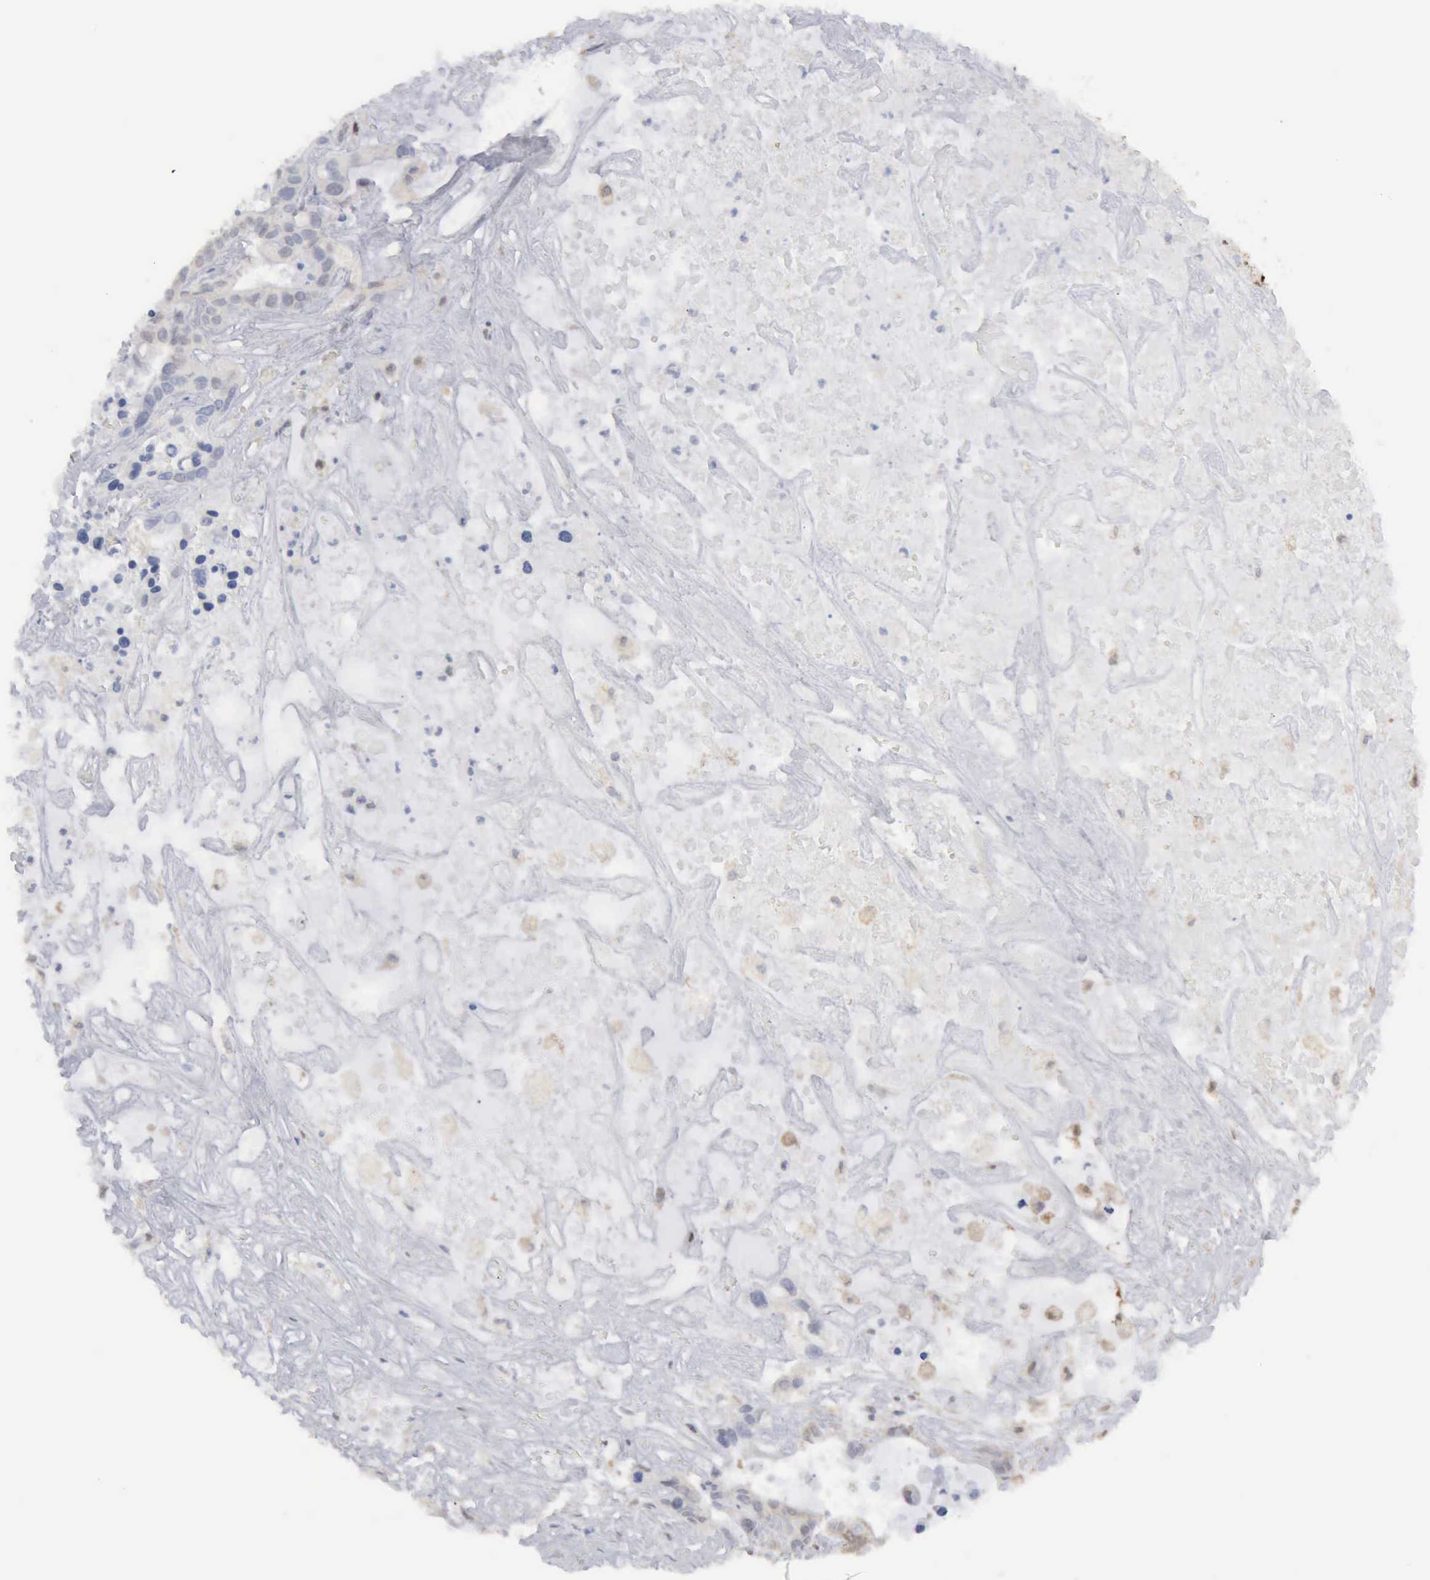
{"staining": {"intensity": "weak", "quantity": "<25%", "location": "nuclear"}, "tissue": "liver cancer", "cell_type": "Tumor cells", "image_type": "cancer", "snomed": [{"axis": "morphology", "description": "Cholangiocarcinoma"}, {"axis": "topography", "description": "Liver"}], "caption": "The micrograph demonstrates no staining of tumor cells in liver cancer. (Stains: DAB immunohistochemistry with hematoxylin counter stain, Microscopy: brightfield microscopy at high magnification).", "gene": "STAT1", "patient": {"sex": "female", "age": 65}}